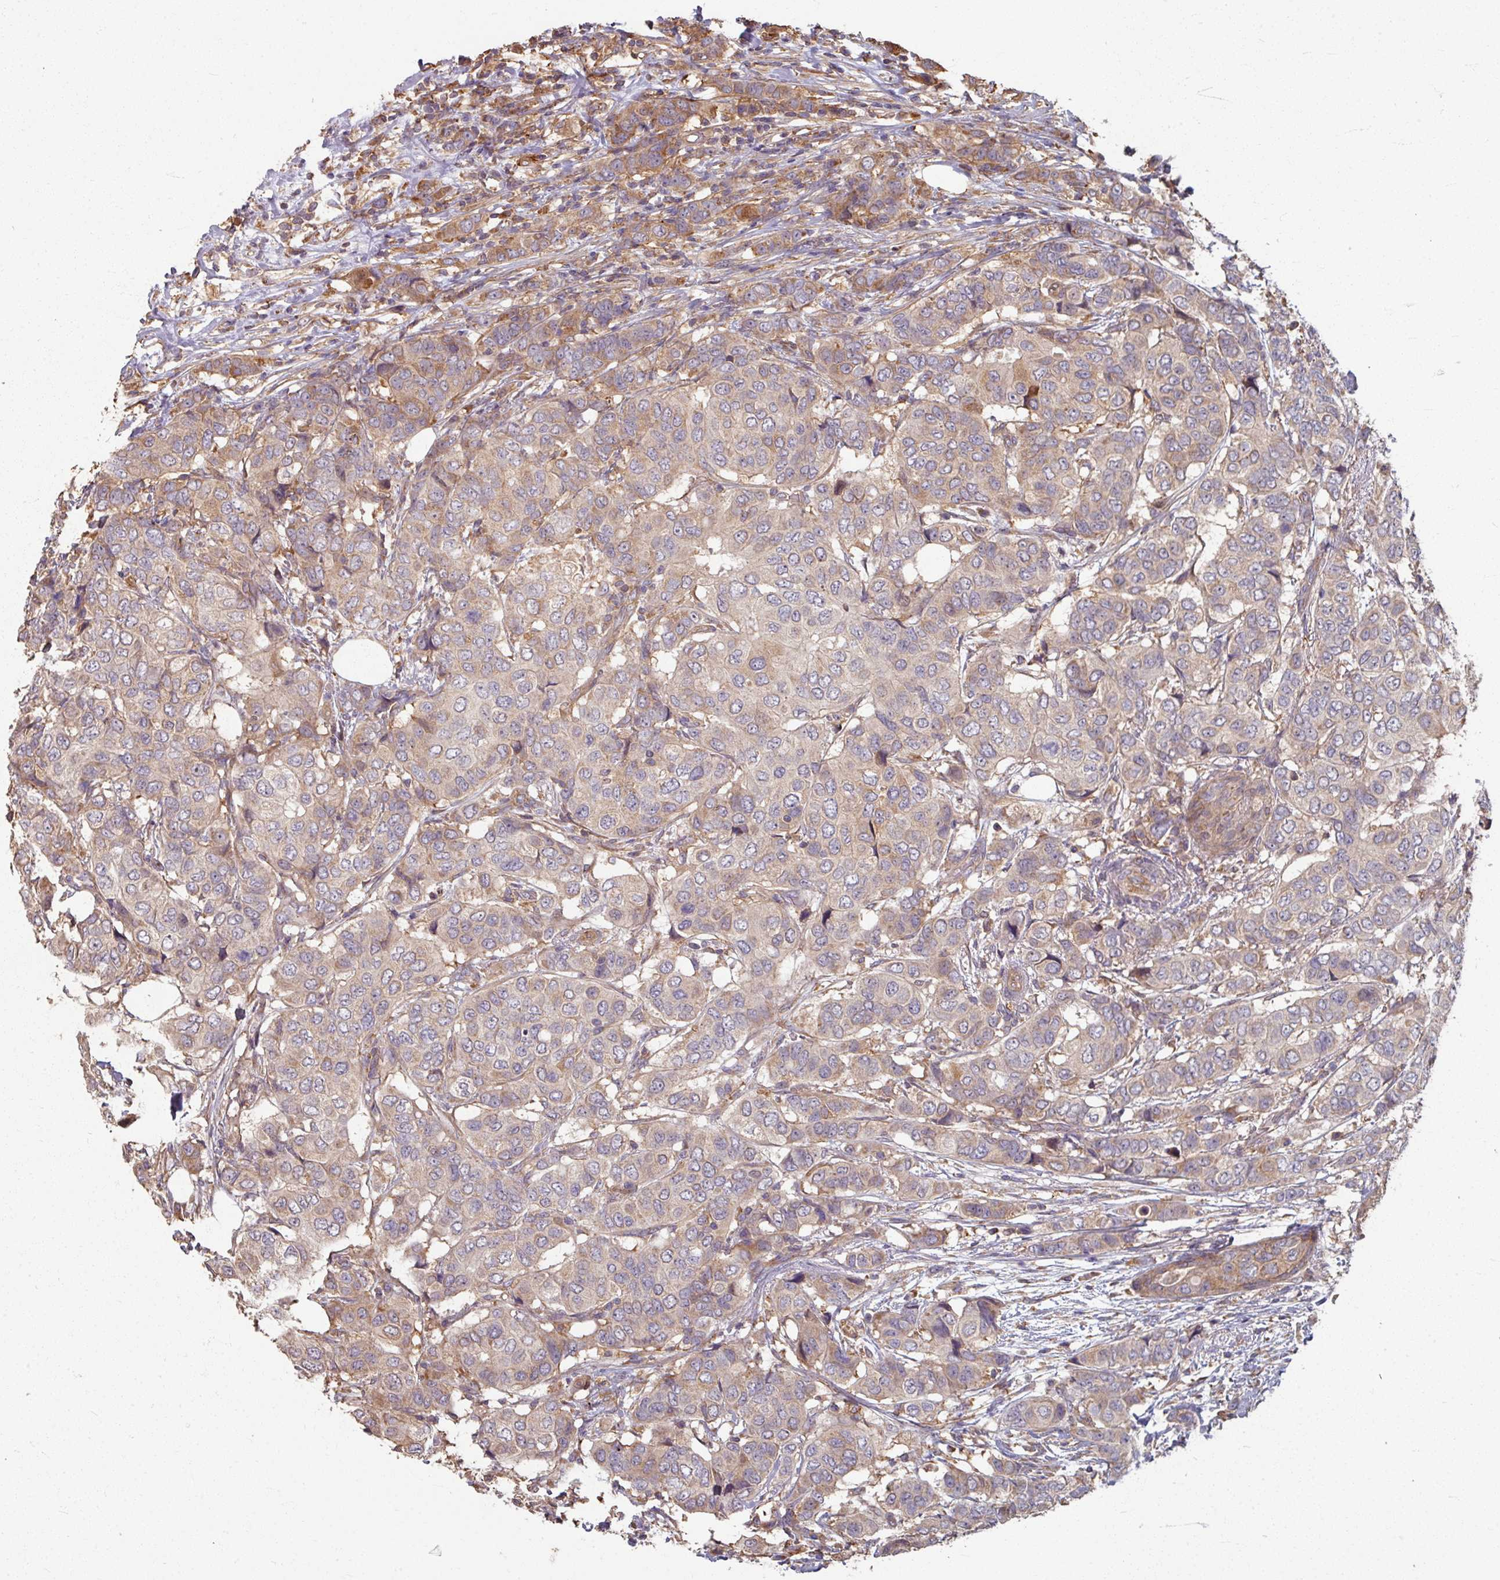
{"staining": {"intensity": "moderate", "quantity": "<25%", "location": "cytoplasmic/membranous"}, "tissue": "breast cancer", "cell_type": "Tumor cells", "image_type": "cancer", "snomed": [{"axis": "morphology", "description": "Lobular carcinoma"}, {"axis": "topography", "description": "Breast"}], "caption": "Protein staining of breast cancer (lobular carcinoma) tissue reveals moderate cytoplasmic/membranous staining in about <25% of tumor cells.", "gene": "CCDC68", "patient": {"sex": "female", "age": 51}}